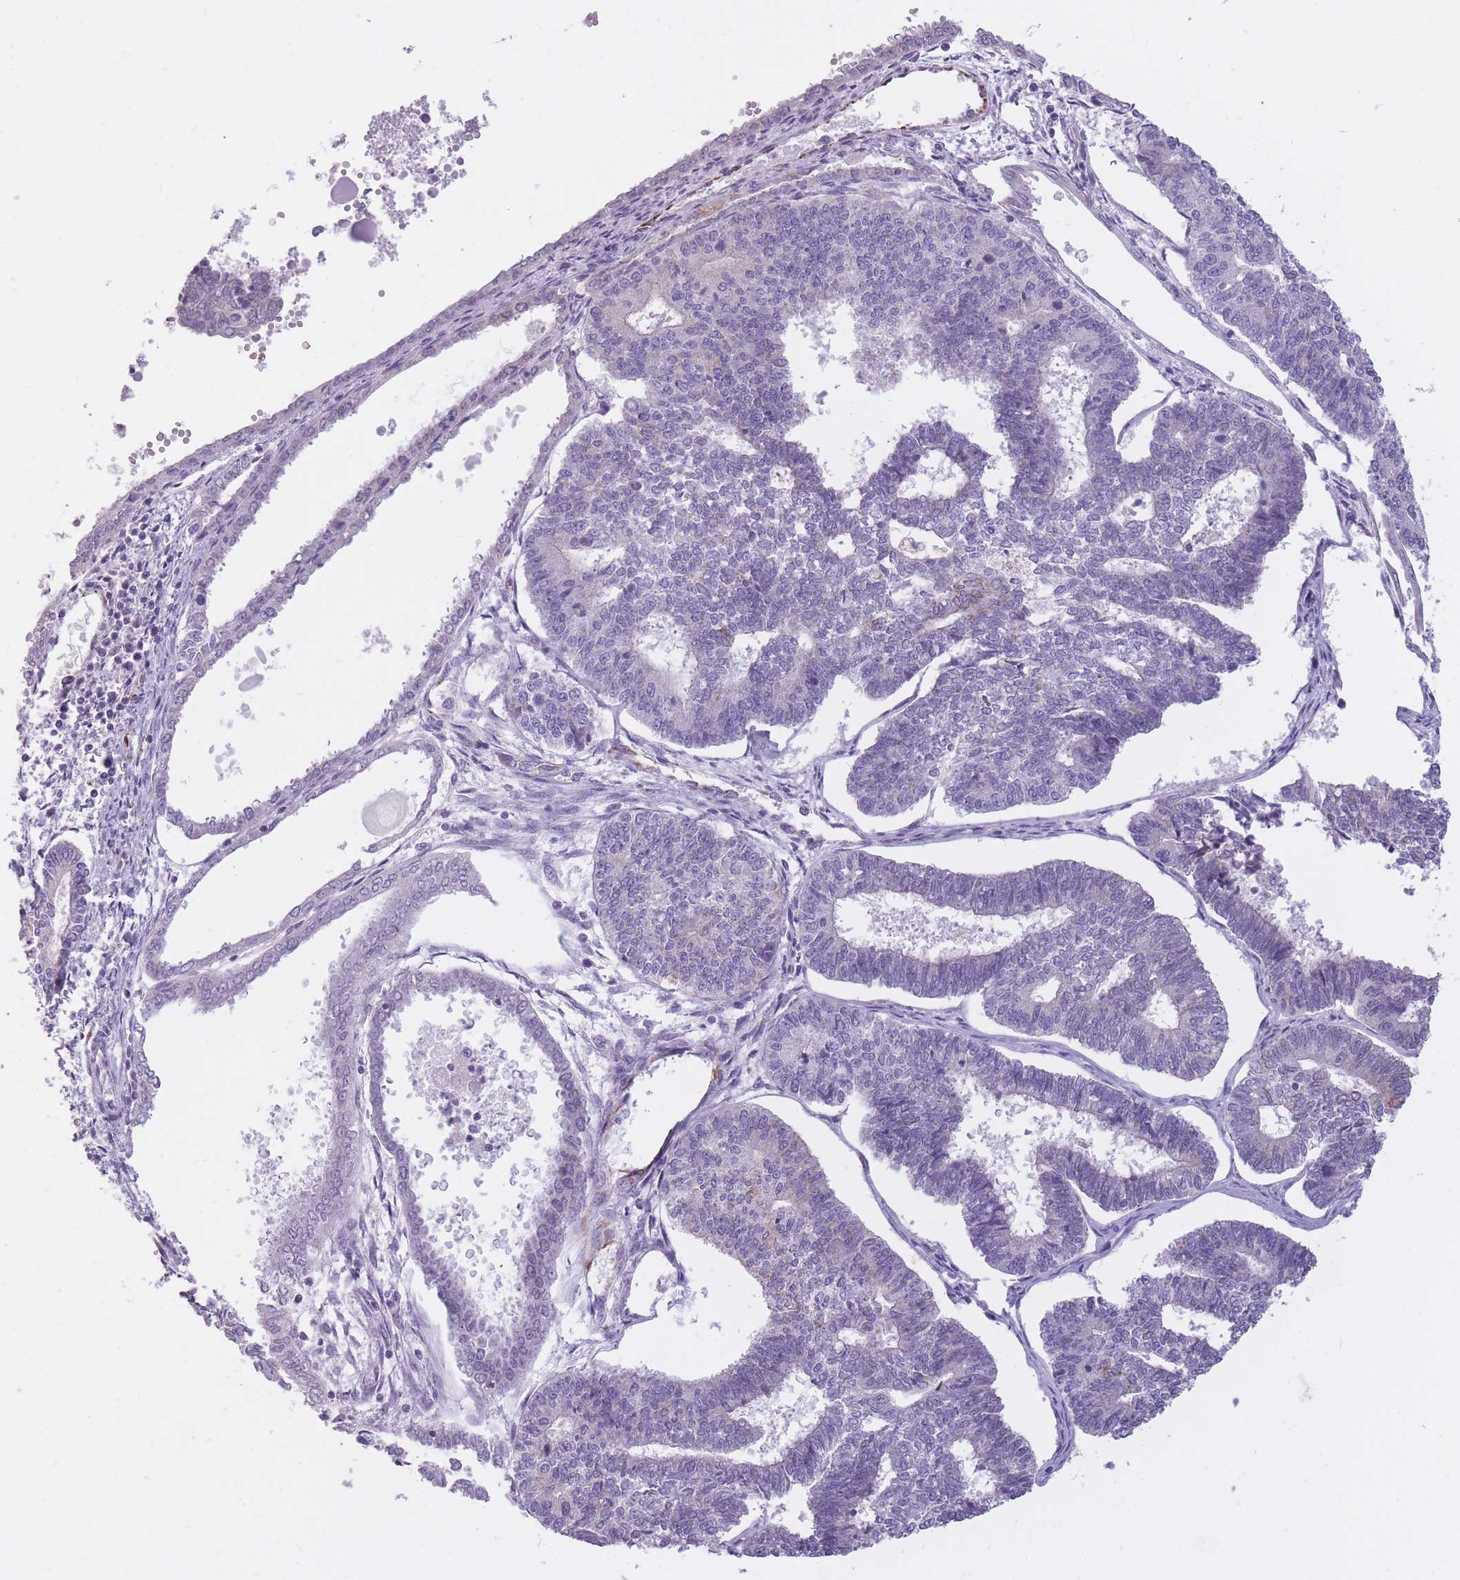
{"staining": {"intensity": "negative", "quantity": "none", "location": "none"}, "tissue": "endometrial cancer", "cell_type": "Tumor cells", "image_type": "cancer", "snomed": [{"axis": "morphology", "description": "Adenocarcinoma, NOS"}, {"axis": "topography", "description": "Endometrium"}], "caption": "A high-resolution photomicrograph shows IHC staining of endometrial cancer (adenocarcinoma), which reveals no significant staining in tumor cells.", "gene": "RNF170", "patient": {"sex": "female", "age": 70}}